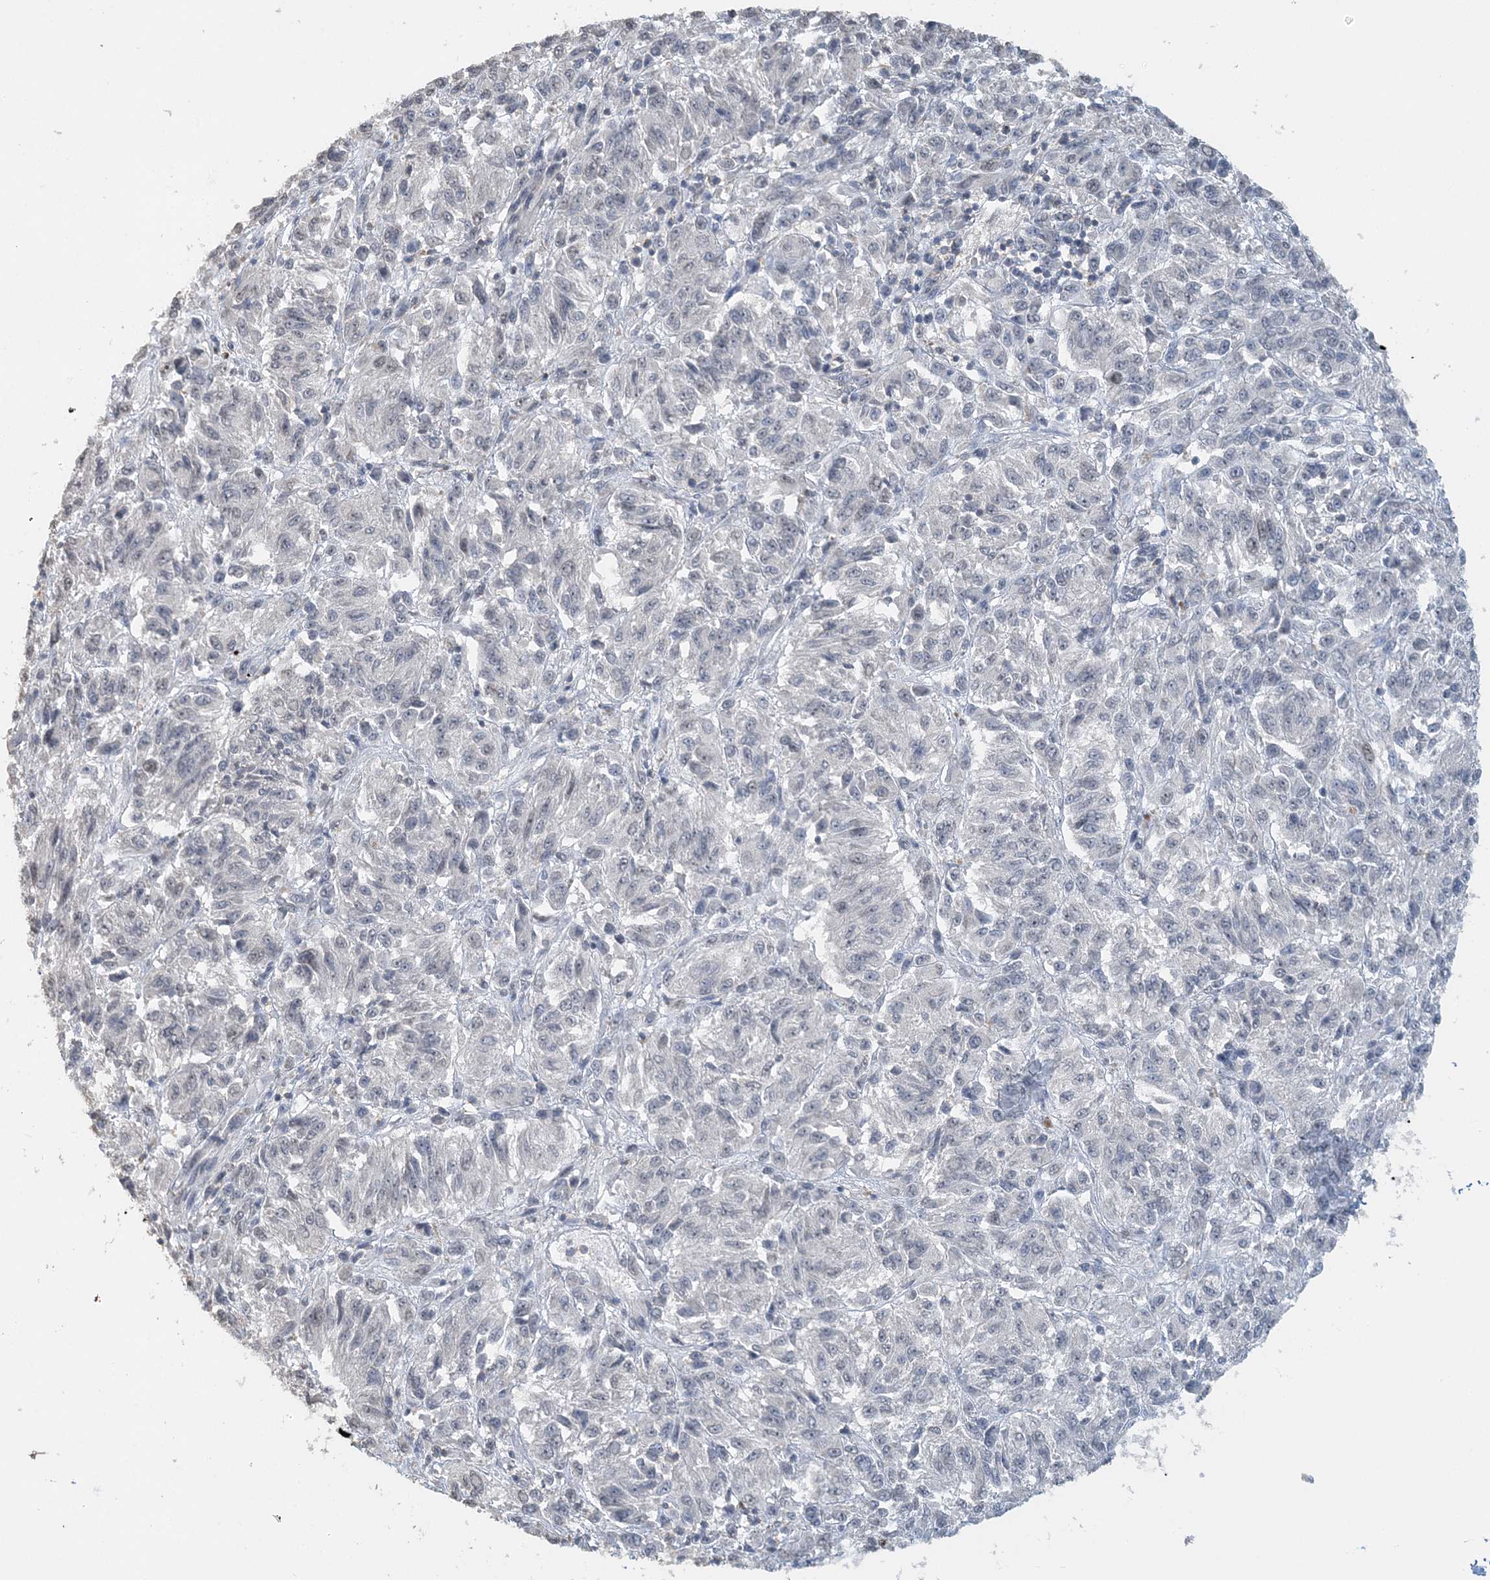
{"staining": {"intensity": "negative", "quantity": "none", "location": "none"}, "tissue": "melanoma", "cell_type": "Tumor cells", "image_type": "cancer", "snomed": [{"axis": "morphology", "description": "Malignant melanoma, Metastatic site"}, {"axis": "topography", "description": "Lung"}], "caption": "Melanoma stained for a protein using IHC shows no staining tumor cells.", "gene": "FAM110A", "patient": {"sex": "male", "age": 64}}